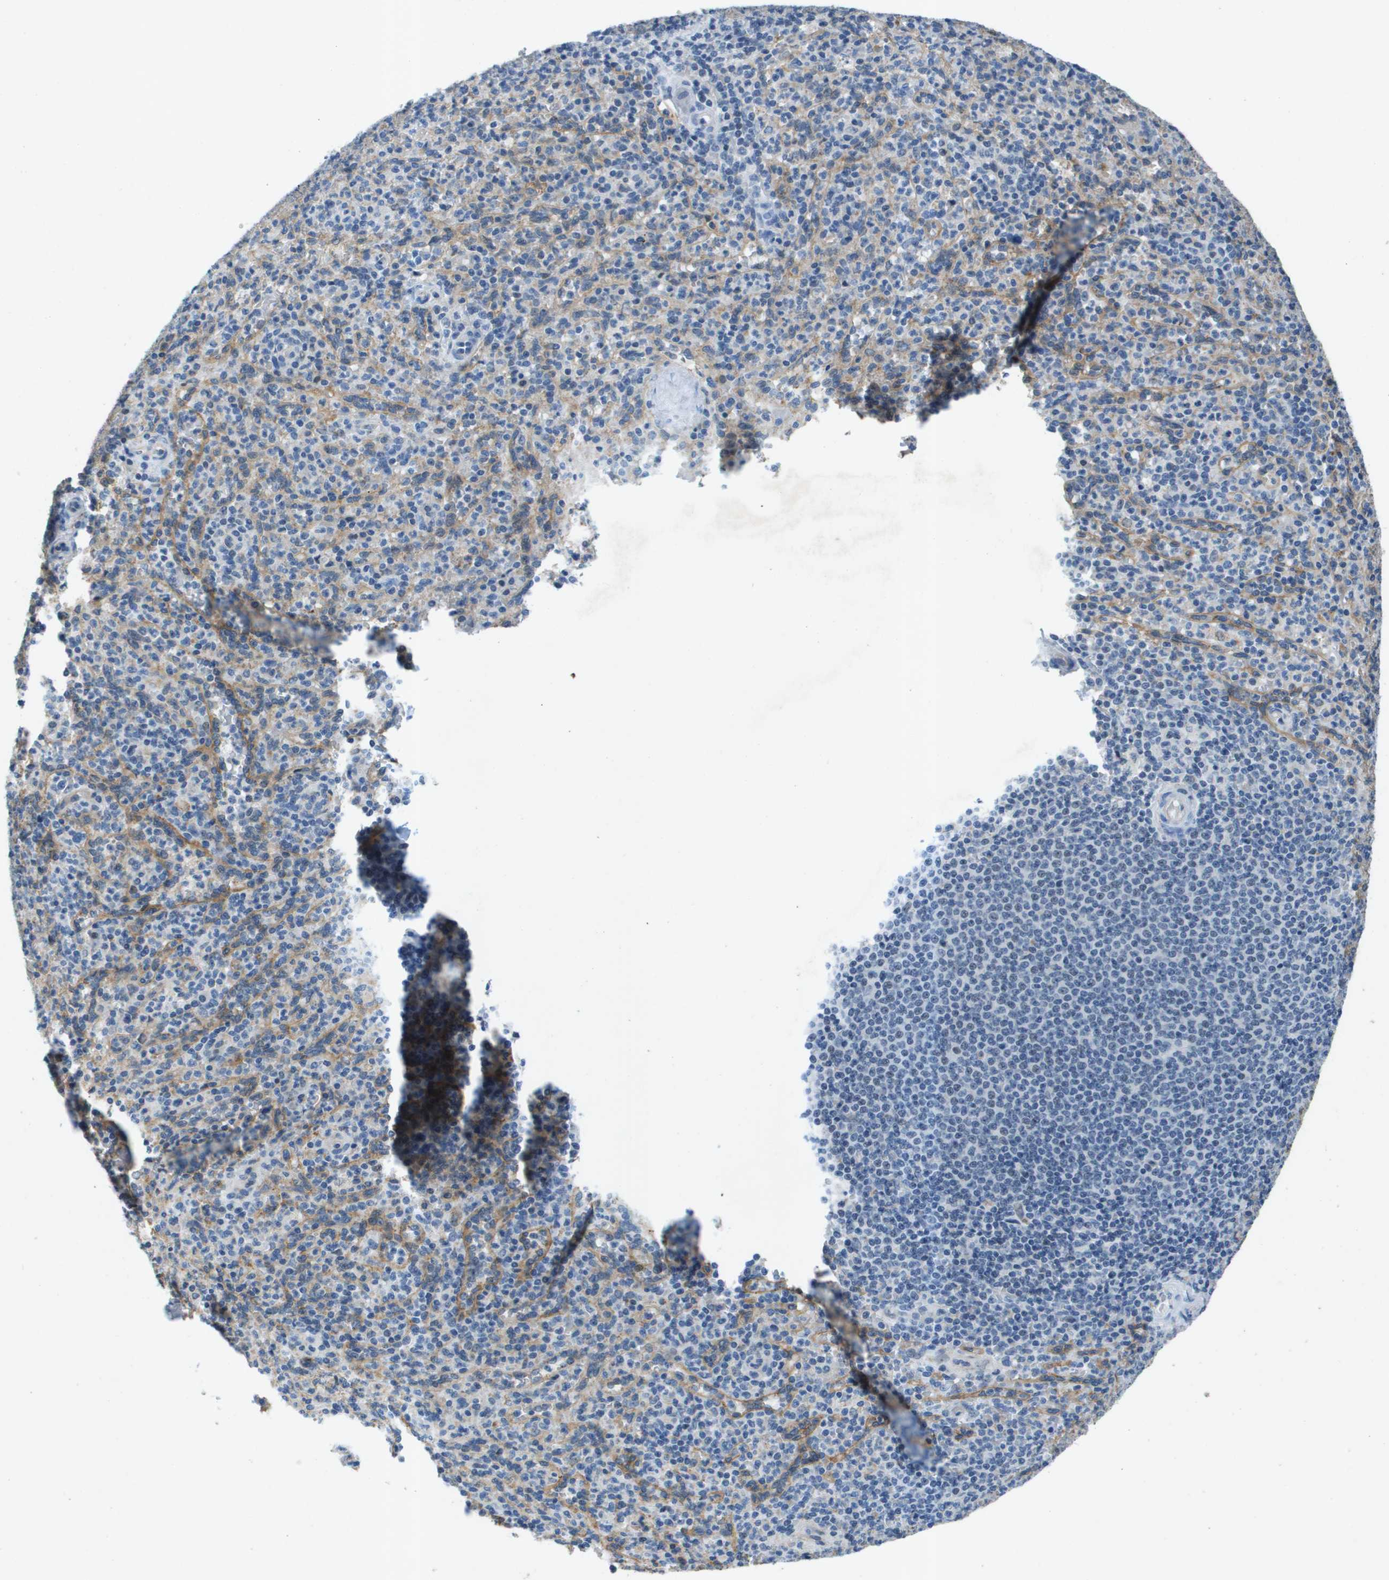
{"staining": {"intensity": "negative", "quantity": "none", "location": "none"}, "tissue": "spleen", "cell_type": "Cells in red pulp", "image_type": "normal", "snomed": [{"axis": "morphology", "description": "Normal tissue, NOS"}, {"axis": "topography", "description": "Spleen"}], "caption": "This is an IHC image of unremarkable human spleen. There is no staining in cells in red pulp.", "gene": "ITGA6", "patient": {"sex": "male", "age": 36}}